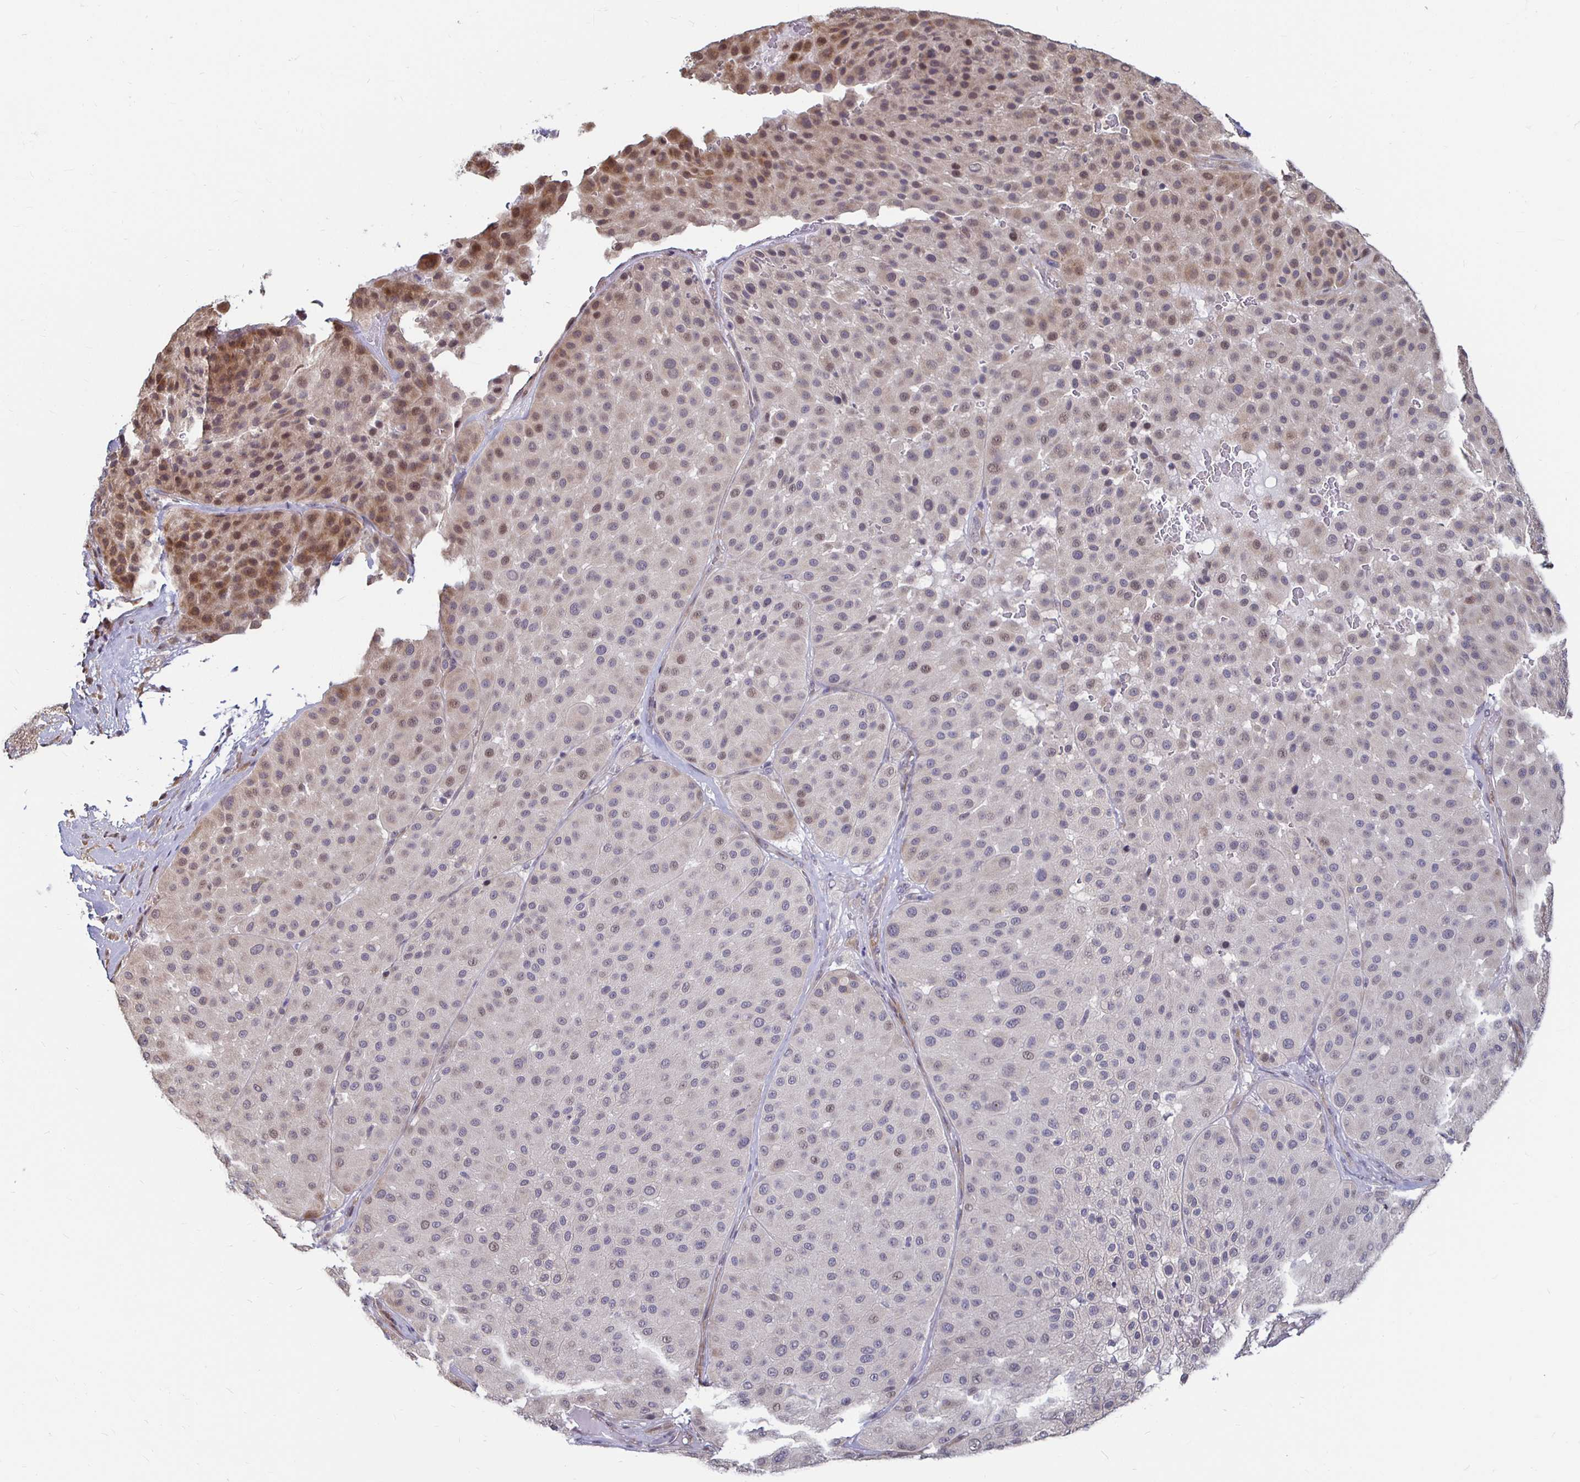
{"staining": {"intensity": "moderate", "quantity": "<25%", "location": "cytoplasmic/membranous,nuclear"}, "tissue": "melanoma", "cell_type": "Tumor cells", "image_type": "cancer", "snomed": [{"axis": "morphology", "description": "Malignant melanoma, Metastatic site"}, {"axis": "topography", "description": "Smooth muscle"}], "caption": "Immunohistochemistry (IHC) histopathology image of neoplastic tissue: melanoma stained using immunohistochemistry demonstrates low levels of moderate protein expression localized specifically in the cytoplasmic/membranous and nuclear of tumor cells, appearing as a cytoplasmic/membranous and nuclear brown color.", "gene": "CAPN11", "patient": {"sex": "male", "age": 41}}